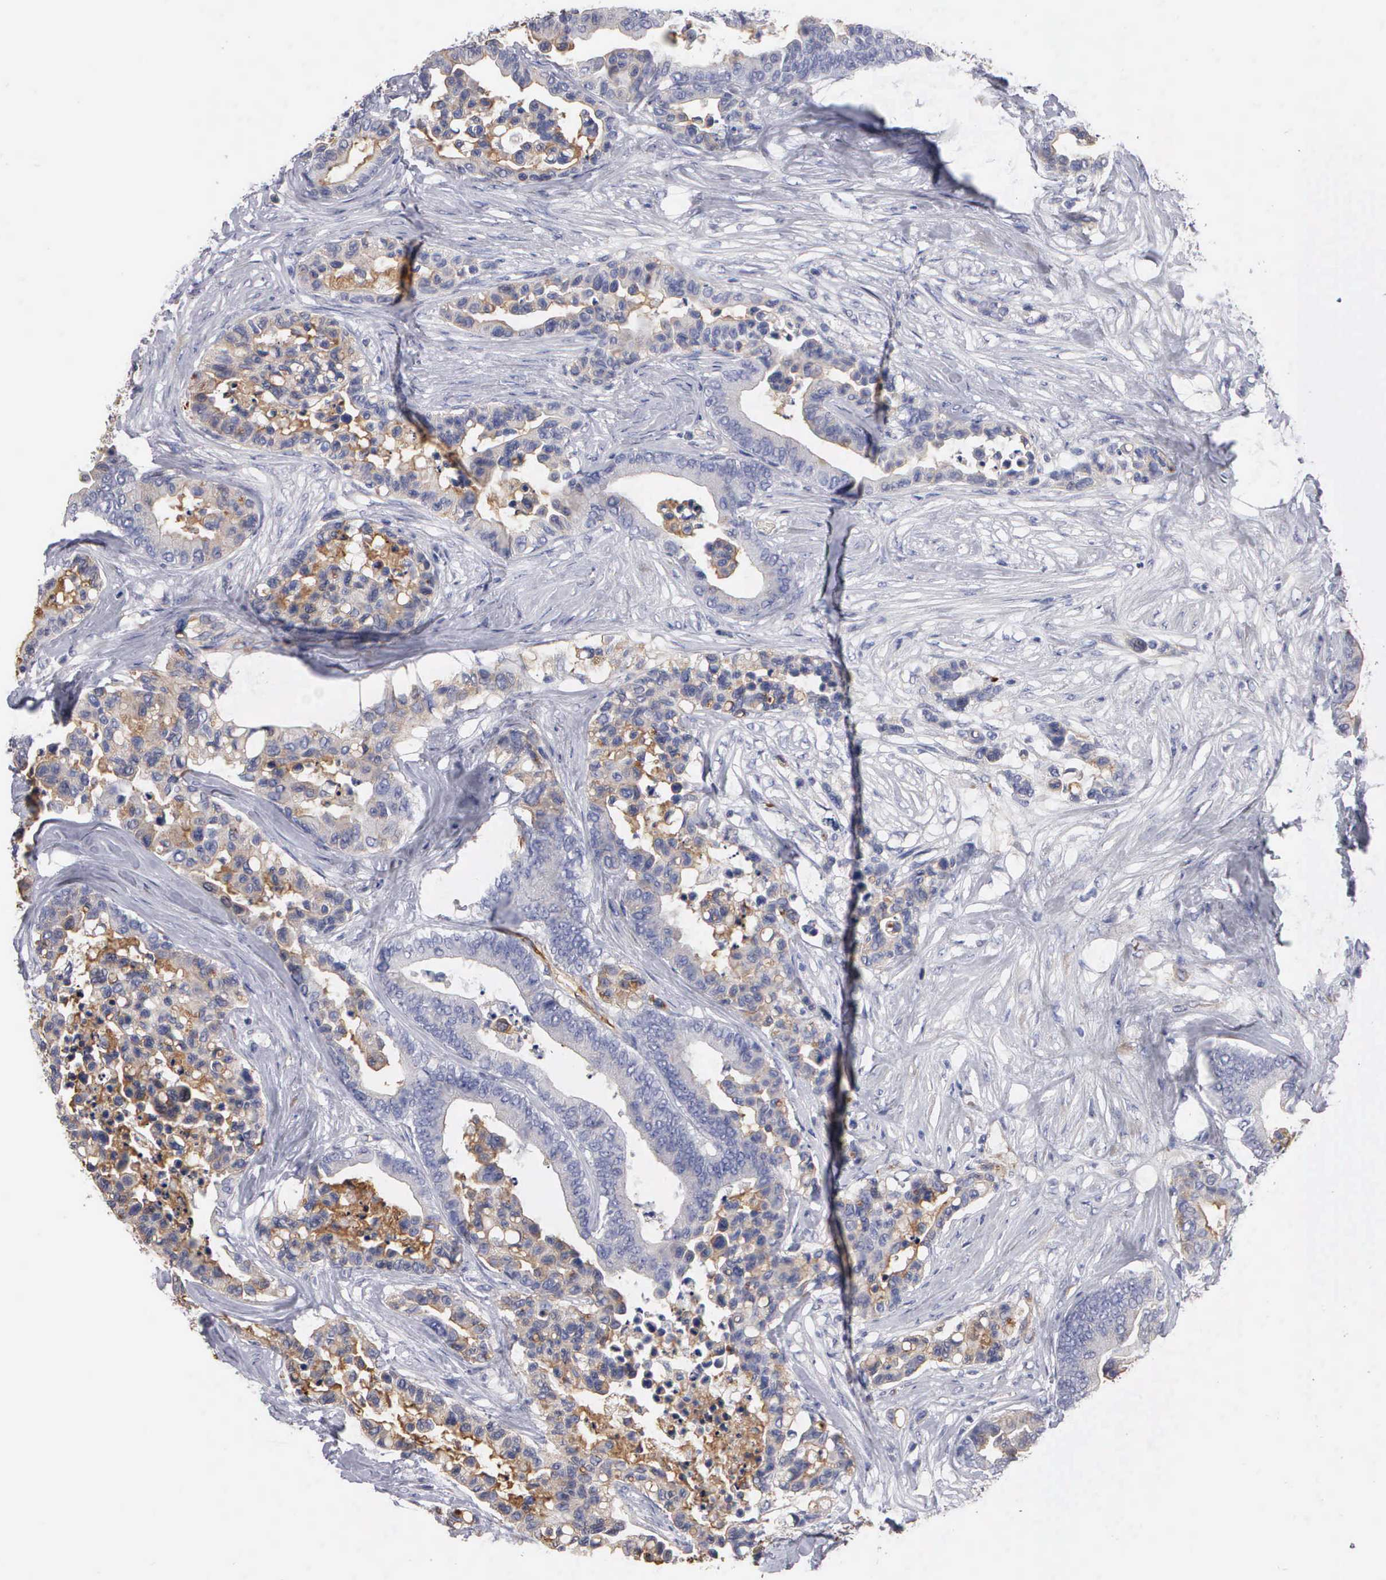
{"staining": {"intensity": "moderate", "quantity": "25%-75%", "location": "cytoplasmic/membranous"}, "tissue": "colorectal cancer", "cell_type": "Tumor cells", "image_type": "cancer", "snomed": [{"axis": "morphology", "description": "Adenocarcinoma, NOS"}, {"axis": "topography", "description": "Colon"}], "caption": "A high-resolution micrograph shows immunohistochemistry staining of adenocarcinoma (colorectal), which demonstrates moderate cytoplasmic/membranous positivity in about 25%-75% of tumor cells.", "gene": "RDX", "patient": {"sex": "male", "age": 82}}